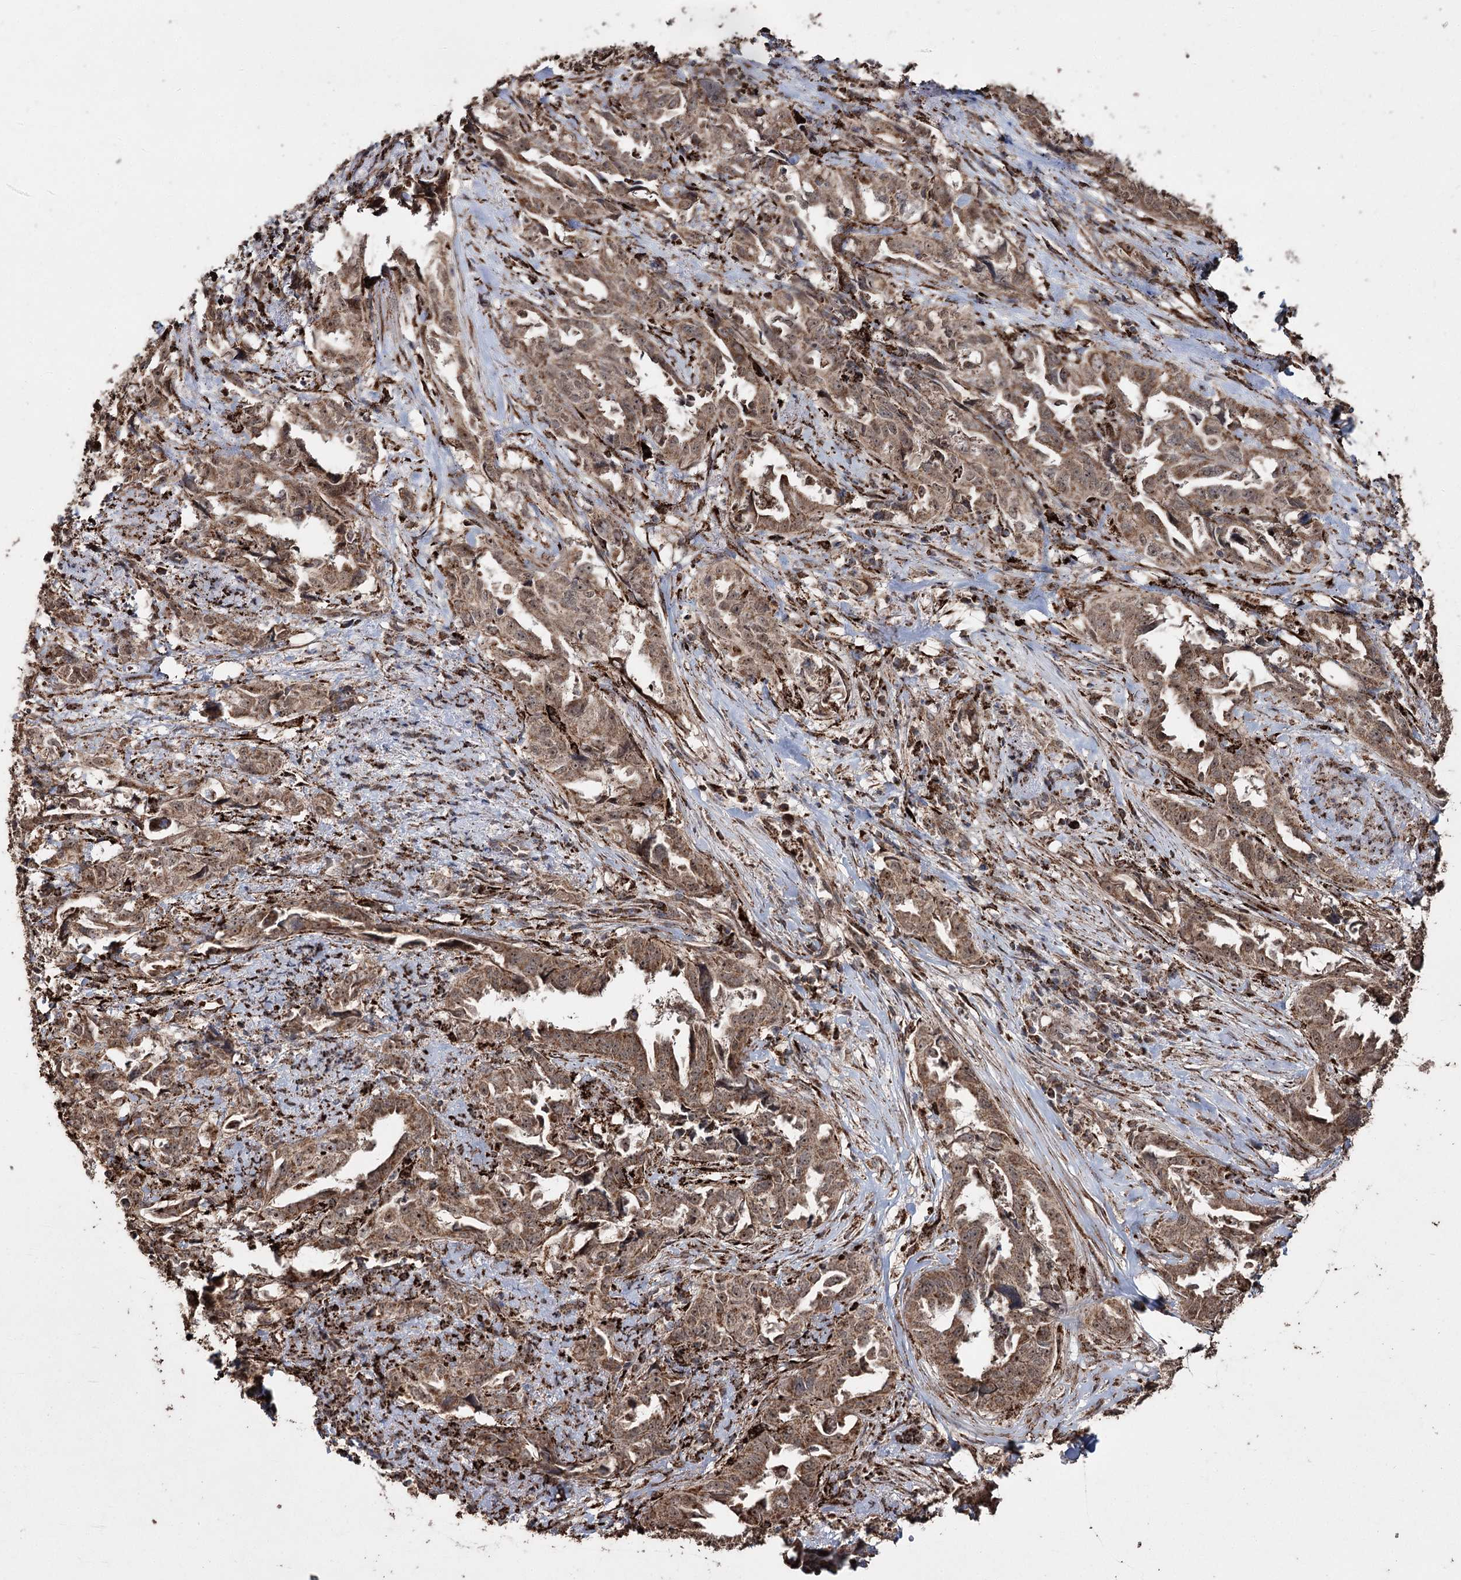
{"staining": {"intensity": "moderate", "quantity": ">75%", "location": "cytoplasmic/membranous,nuclear"}, "tissue": "endometrial cancer", "cell_type": "Tumor cells", "image_type": "cancer", "snomed": [{"axis": "morphology", "description": "Adenocarcinoma, NOS"}, {"axis": "topography", "description": "Endometrium"}], "caption": "Protein expression by immunohistochemistry (IHC) exhibits moderate cytoplasmic/membranous and nuclear positivity in approximately >75% of tumor cells in endometrial cancer (adenocarcinoma). Immunohistochemistry (ihc) stains the protein of interest in brown and the nuclei are stained blue.", "gene": "SLF2", "patient": {"sex": "female", "age": 65}}